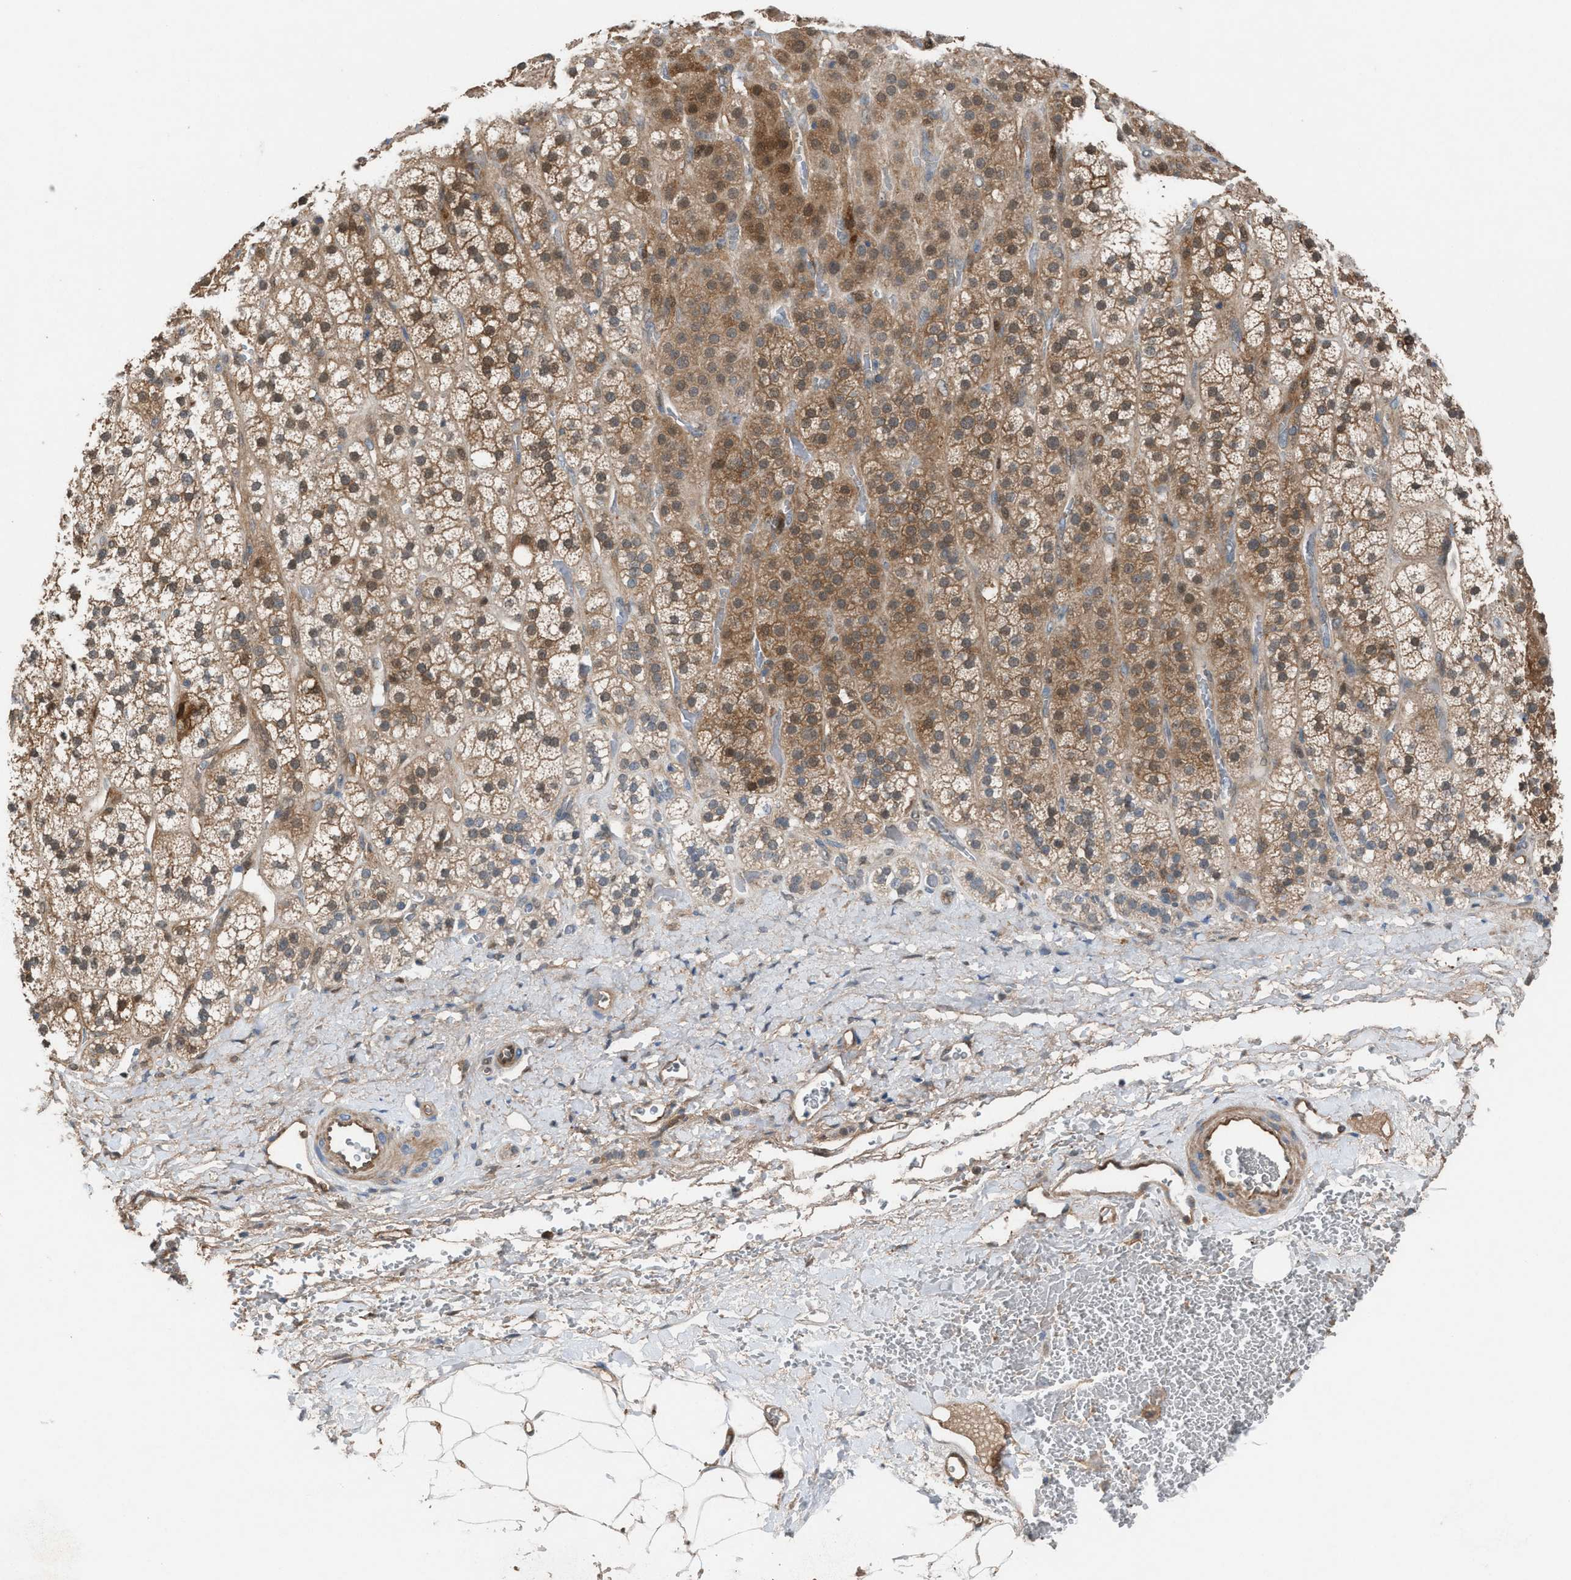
{"staining": {"intensity": "moderate", "quantity": ">75%", "location": "cytoplasmic/membranous"}, "tissue": "adrenal gland", "cell_type": "Glandular cells", "image_type": "normal", "snomed": [{"axis": "morphology", "description": "Normal tissue, NOS"}, {"axis": "topography", "description": "Adrenal gland"}], "caption": "Protein analysis of unremarkable adrenal gland displays moderate cytoplasmic/membranous staining in approximately >75% of glandular cells.", "gene": "TPK1", "patient": {"sex": "male", "age": 56}}